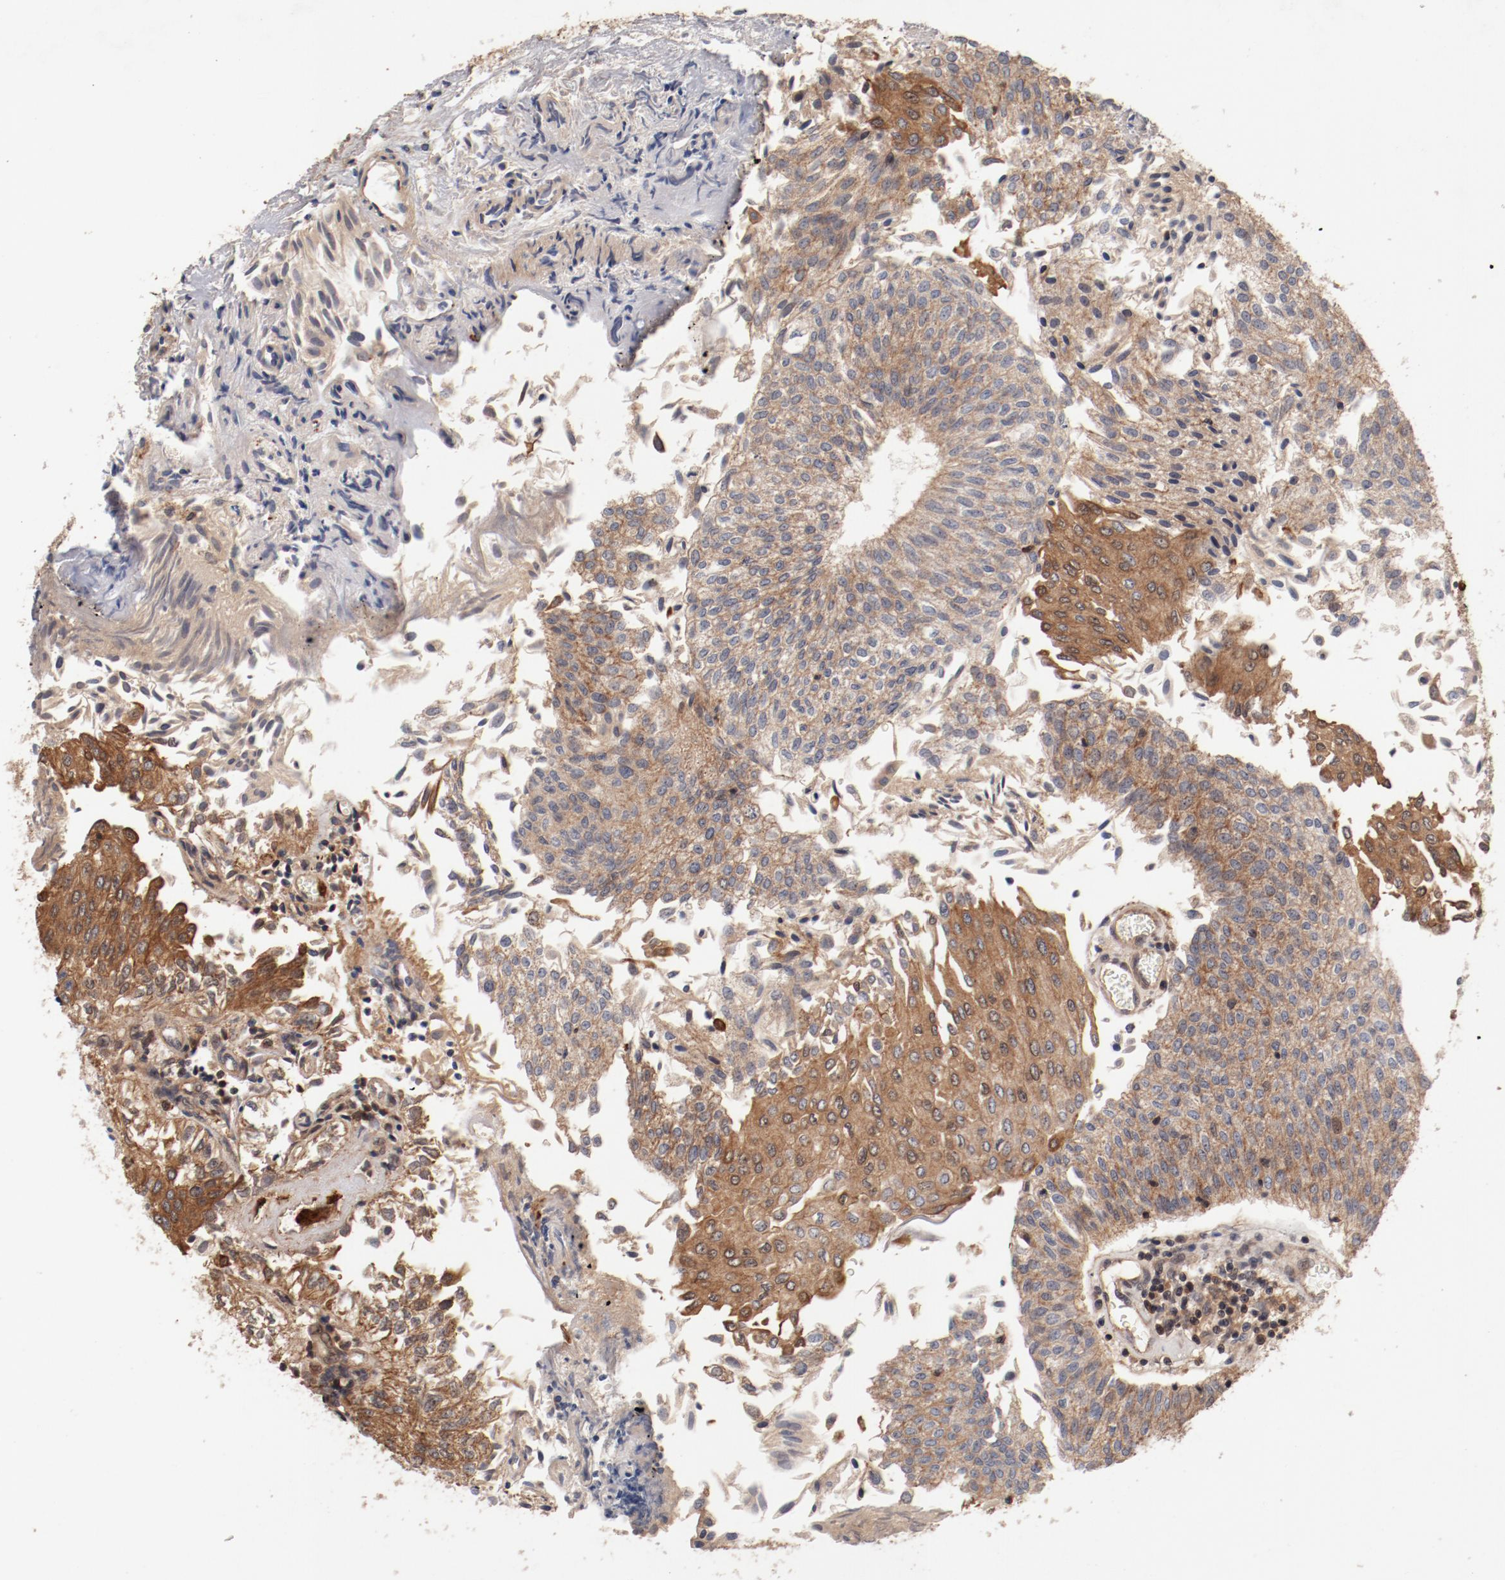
{"staining": {"intensity": "moderate", "quantity": ">75%", "location": "cytoplasmic/membranous"}, "tissue": "urothelial cancer", "cell_type": "Tumor cells", "image_type": "cancer", "snomed": [{"axis": "morphology", "description": "Urothelial carcinoma, Low grade"}, {"axis": "topography", "description": "Urinary bladder"}], "caption": "A histopathology image of human urothelial cancer stained for a protein displays moderate cytoplasmic/membranous brown staining in tumor cells.", "gene": "GUF1", "patient": {"sex": "male", "age": 86}}